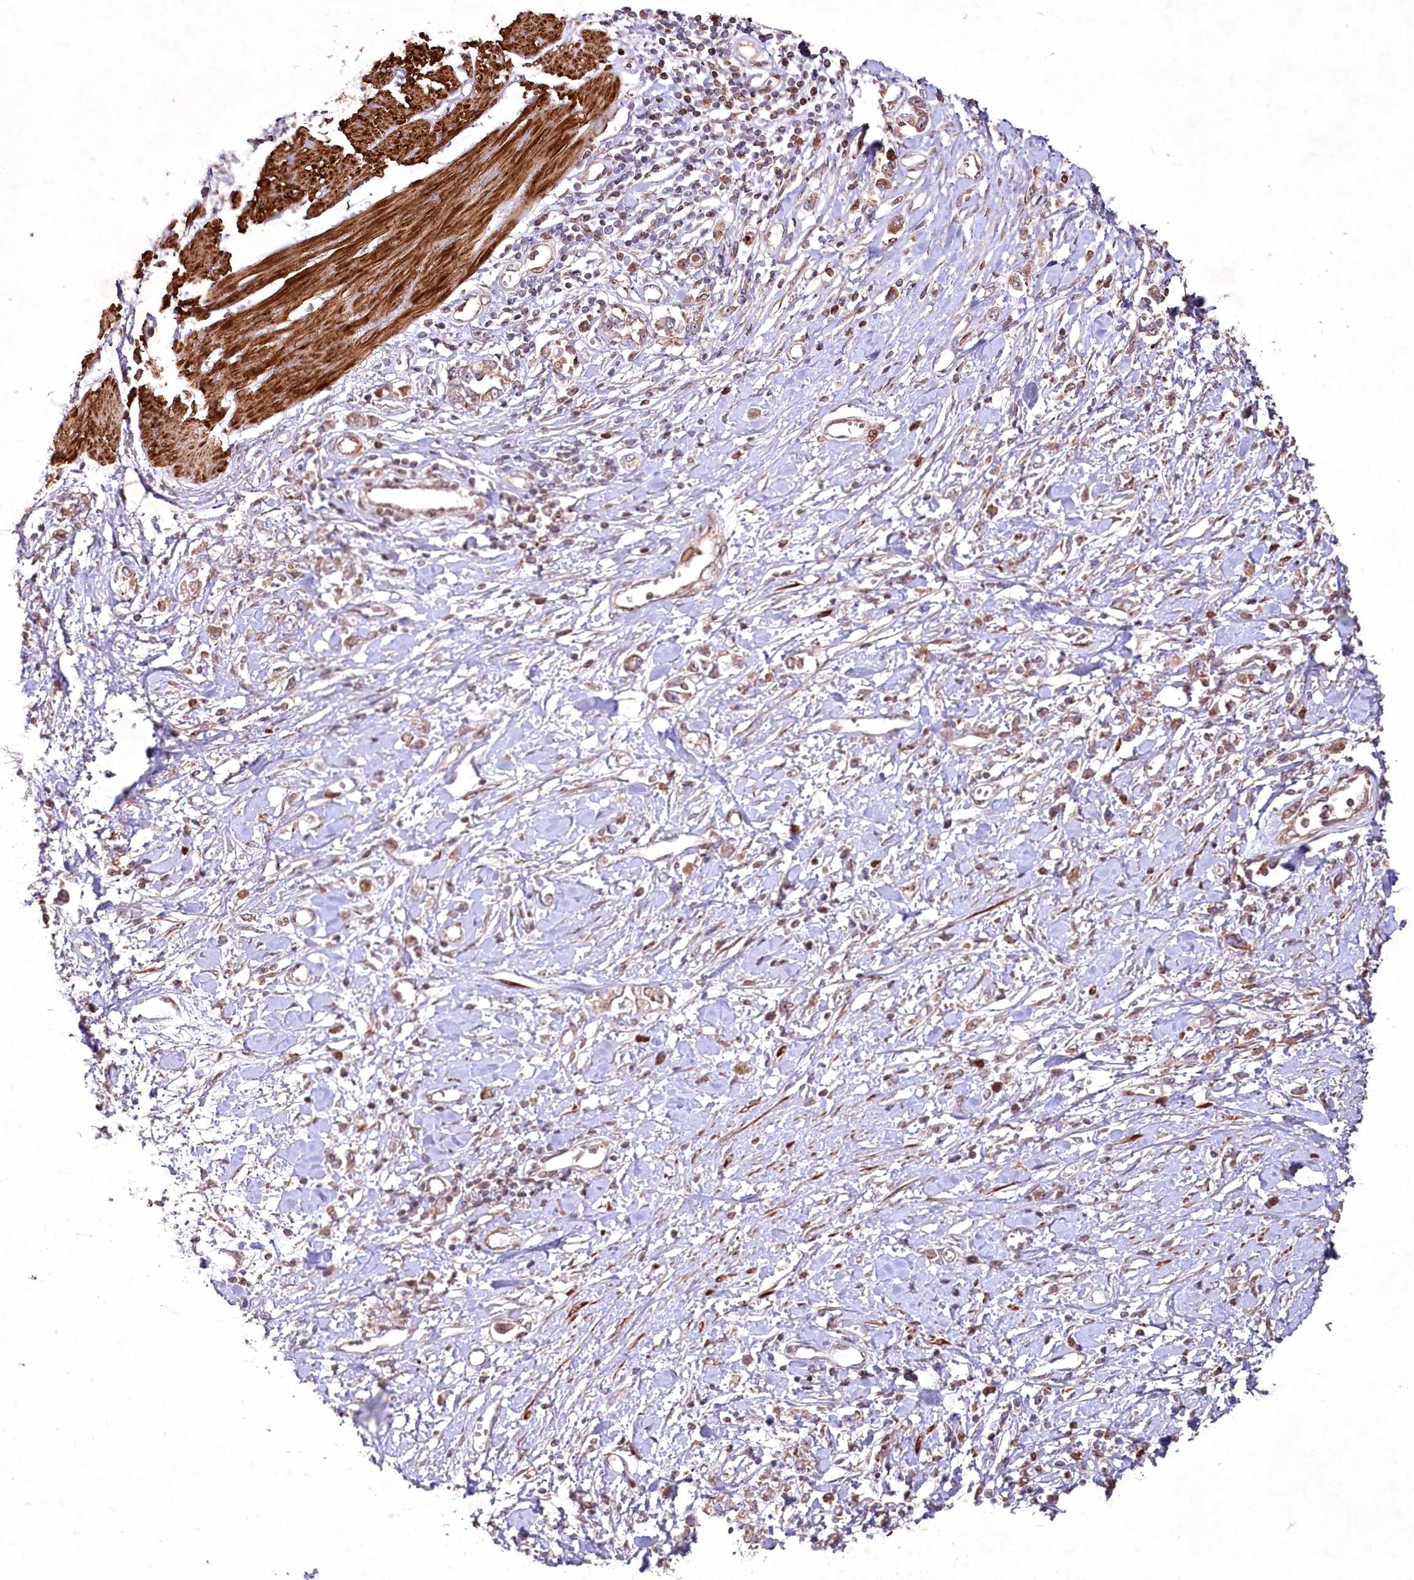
{"staining": {"intensity": "weak", "quantity": ">75%", "location": "cytoplasmic/membranous"}, "tissue": "stomach cancer", "cell_type": "Tumor cells", "image_type": "cancer", "snomed": [{"axis": "morphology", "description": "Adenocarcinoma, NOS"}, {"axis": "topography", "description": "Stomach"}], "caption": "Immunohistochemistry image of human stomach cancer (adenocarcinoma) stained for a protein (brown), which demonstrates low levels of weak cytoplasmic/membranous positivity in about >75% of tumor cells.", "gene": "PSTK", "patient": {"sex": "female", "age": 76}}